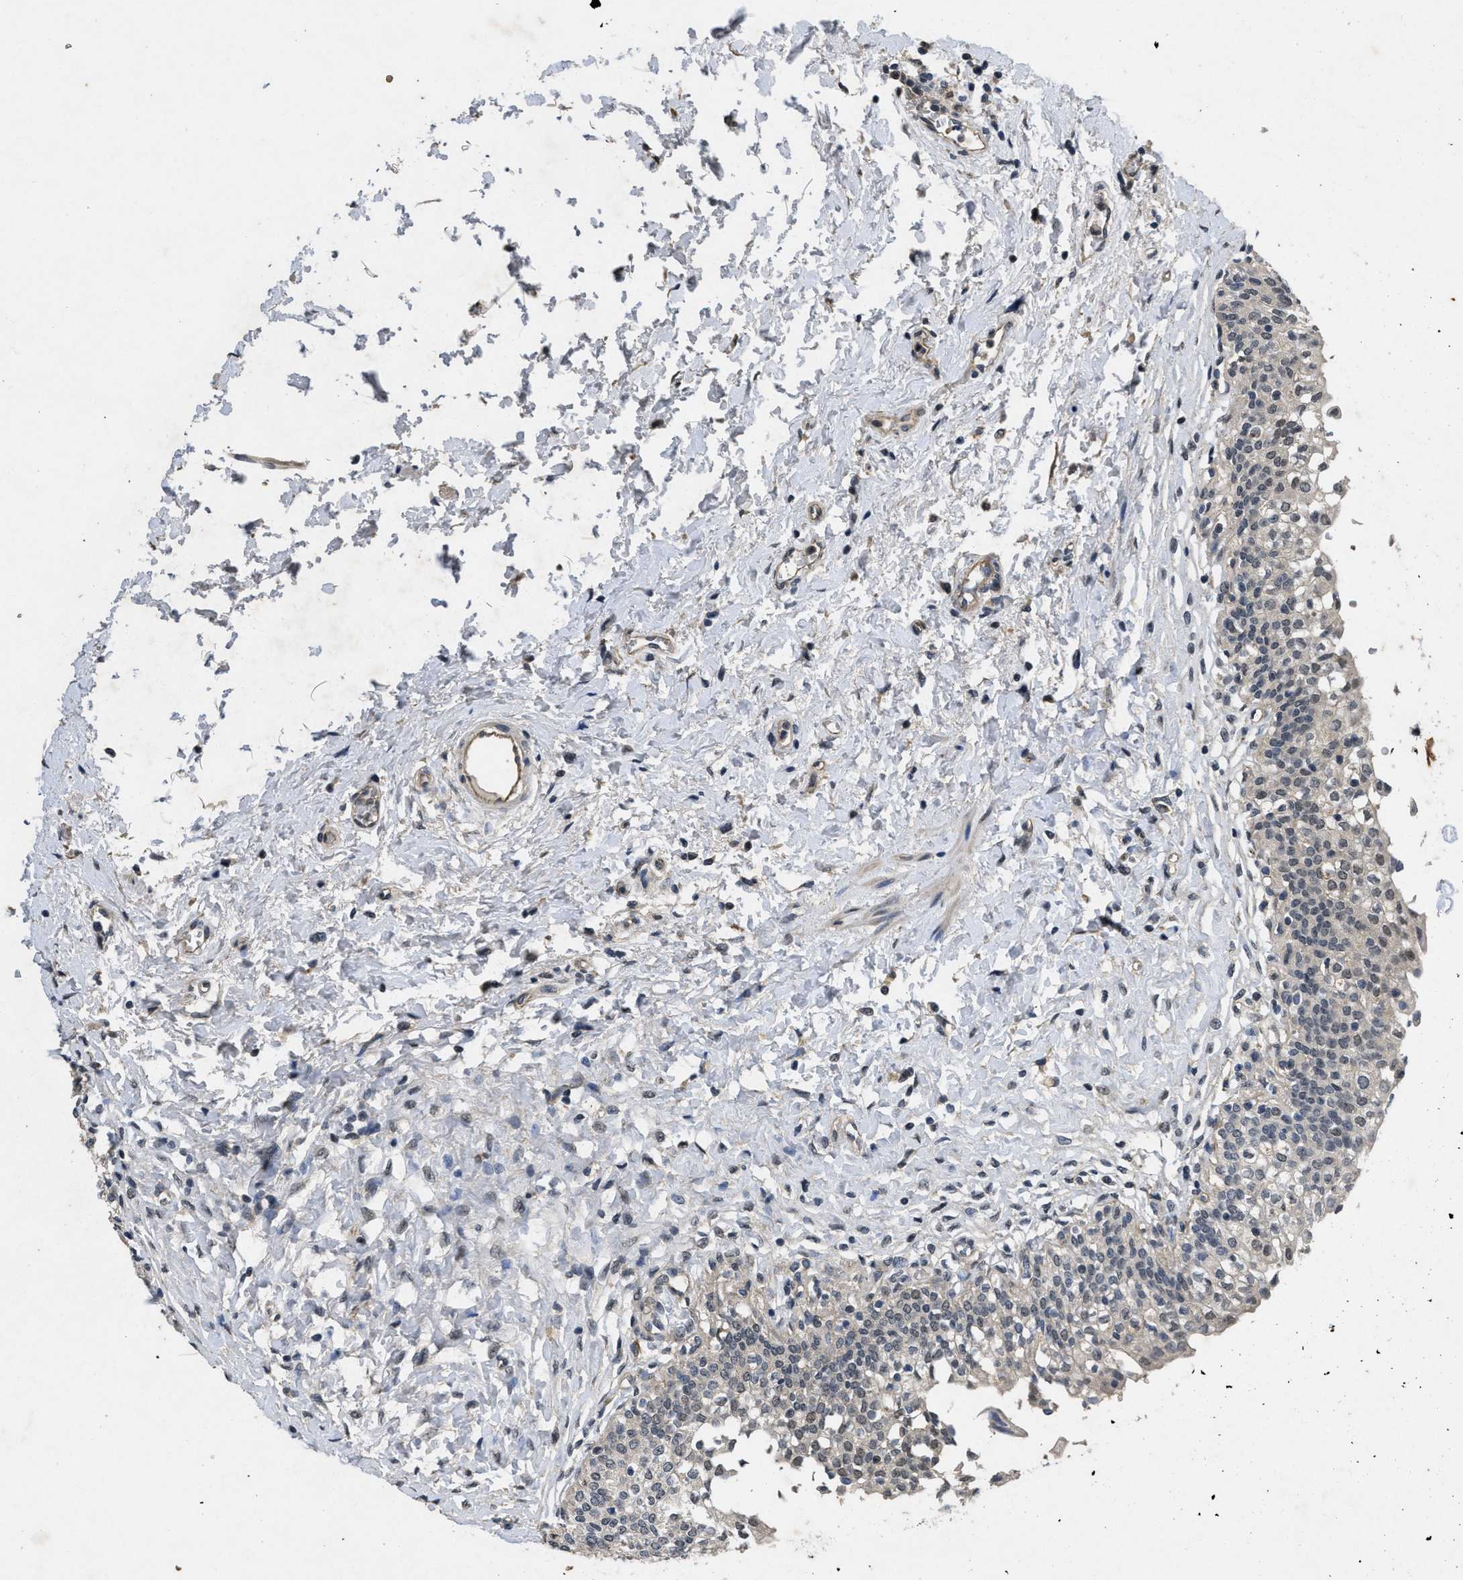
{"staining": {"intensity": "moderate", "quantity": "<25%", "location": "nuclear"}, "tissue": "urinary bladder", "cell_type": "Urothelial cells", "image_type": "normal", "snomed": [{"axis": "morphology", "description": "Normal tissue, NOS"}, {"axis": "topography", "description": "Urinary bladder"}], "caption": "A brown stain highlights moderate nuclear staining of a protein in urothelial cells of normal urinary bladder.", "gene": "PAPOLG", "patient": {"sex": "male", "age": 55}}